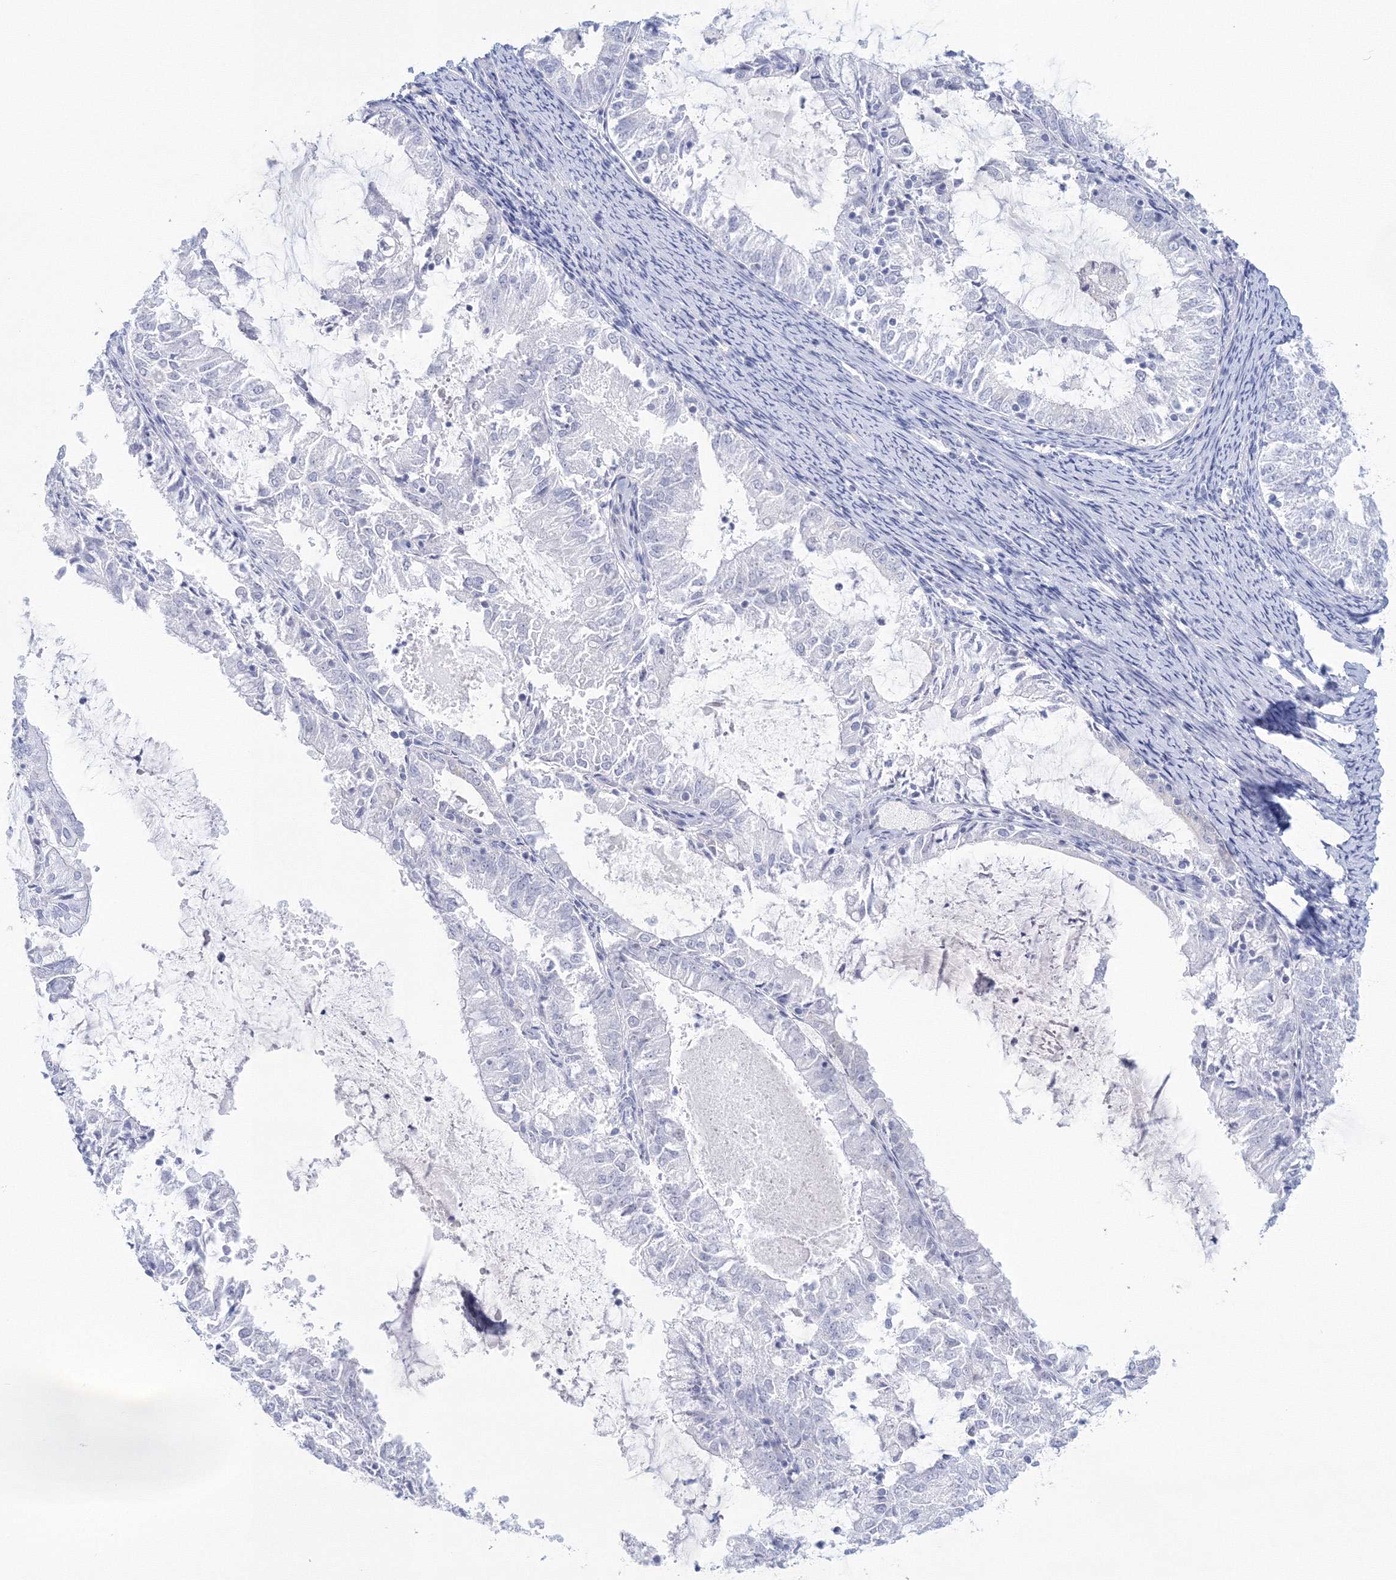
{"staining": {"intensity": "negative", "quantity": "none", "location": "none"}, "tissue": "endometrial cancer", "cell_type": "Tumor cells", "image_type": "cancer", "snomed": [{"axis": "morphology", "description": "Adenocarcinoma, NOS"}, {"axis": "topography", "description": "Endometrium"}], "caption": "Tumor cells are negative for protein expression in human endometrial cancer (adenocarcinoma).", "gene": "VSIG1", "patient": {"sex": "female", "age": 57}}